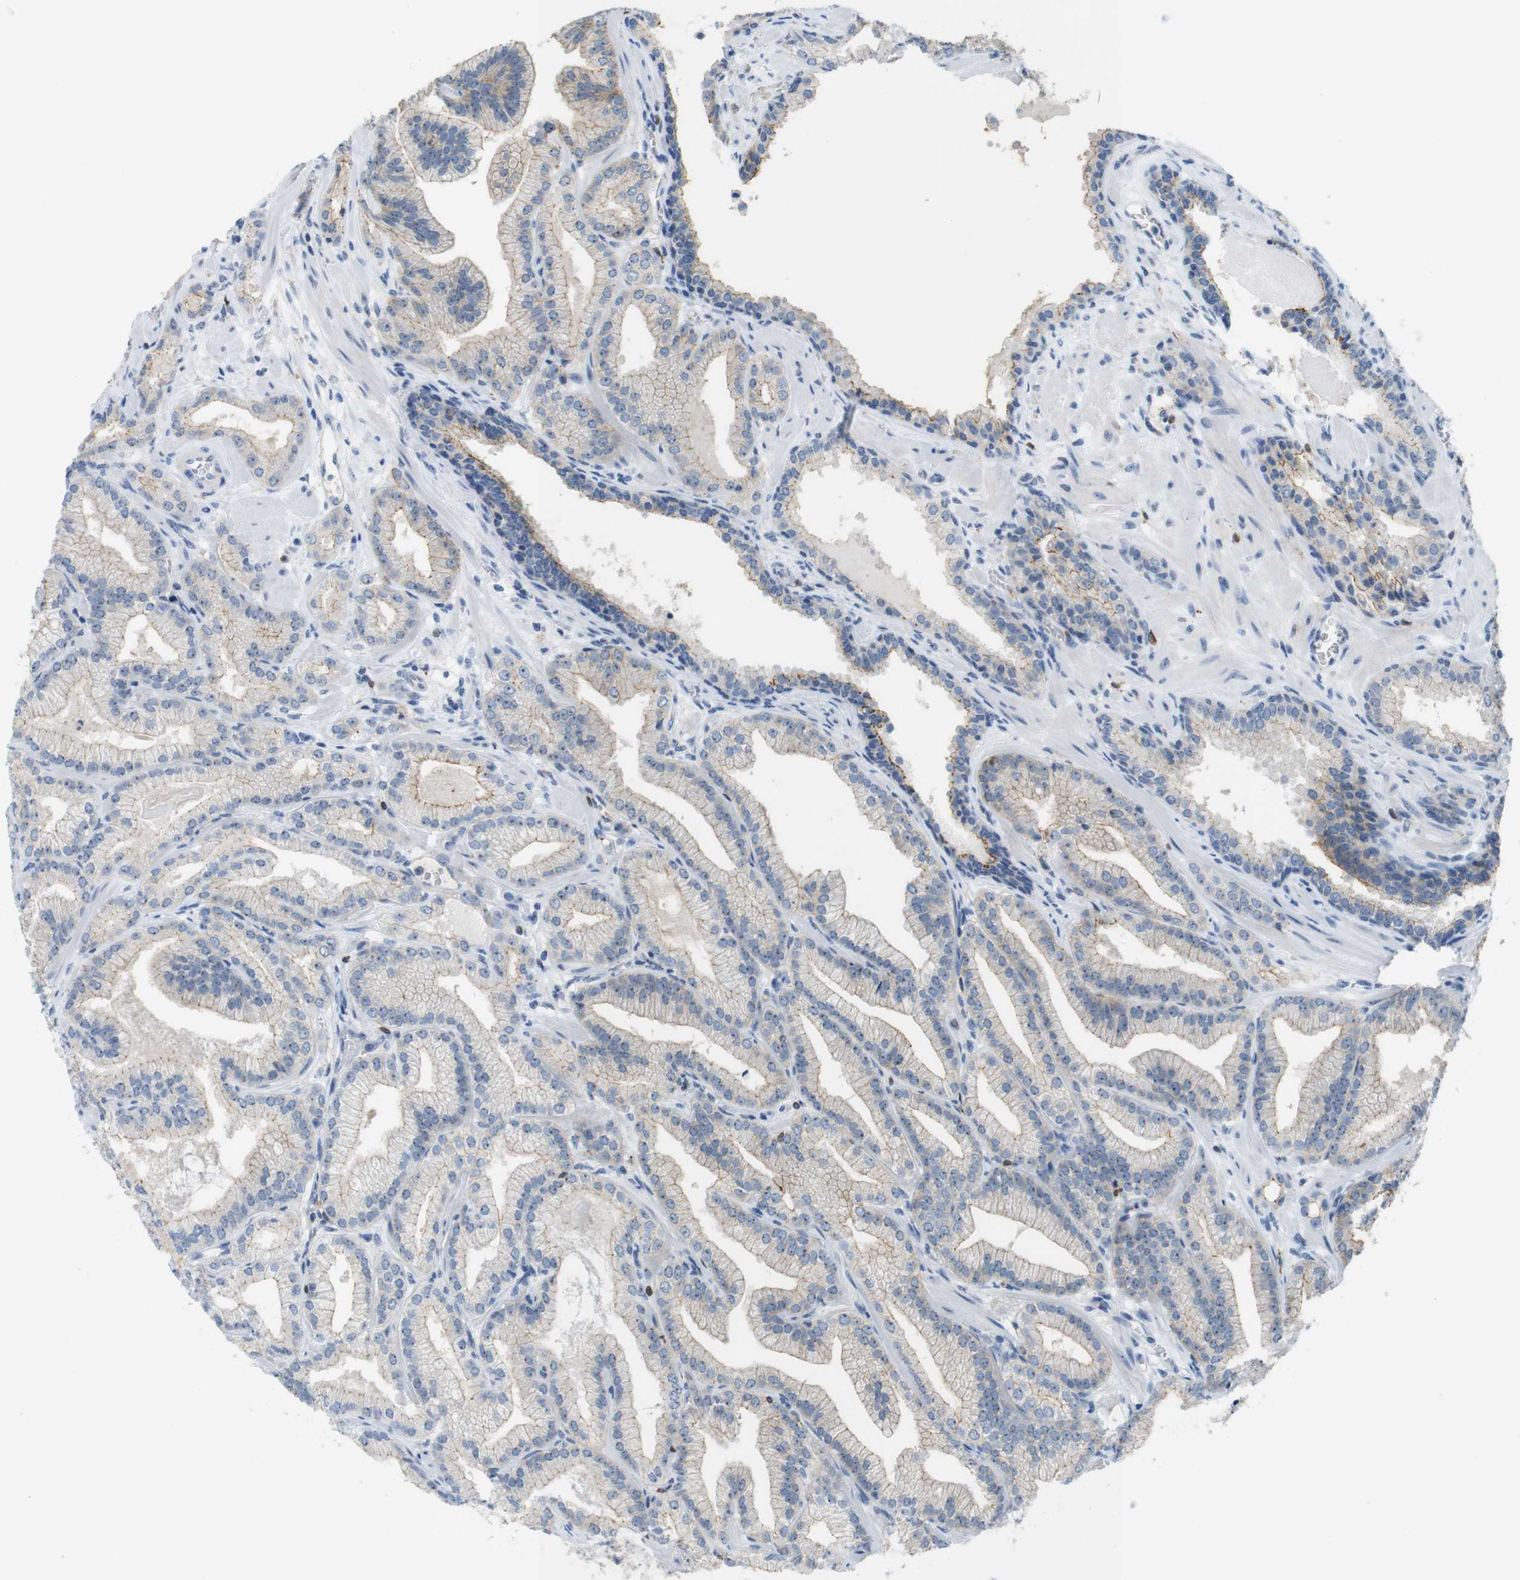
{"staining": {"intensity": "weak", "quantity": "25%-75%", "location": "cytoplasmic/membranous"}, "tissue": "prostate cancer", "cell_type": "Tumor cells", "image_type": "cancer", "snomed": [{"axis": "morphology", "description": "Adenocarcinoma, Low grade"}, {"axis": "topography", "description": "Prostate"}], "caption": "IHC of prostate adenocarcinoma (low-grade) exhibits low levels of weak cytoplasmic/membranous staining in about 25%-75% of tumor cells.", "gene": "TJP3", "patient": {"sex": "male", "age": 59}}